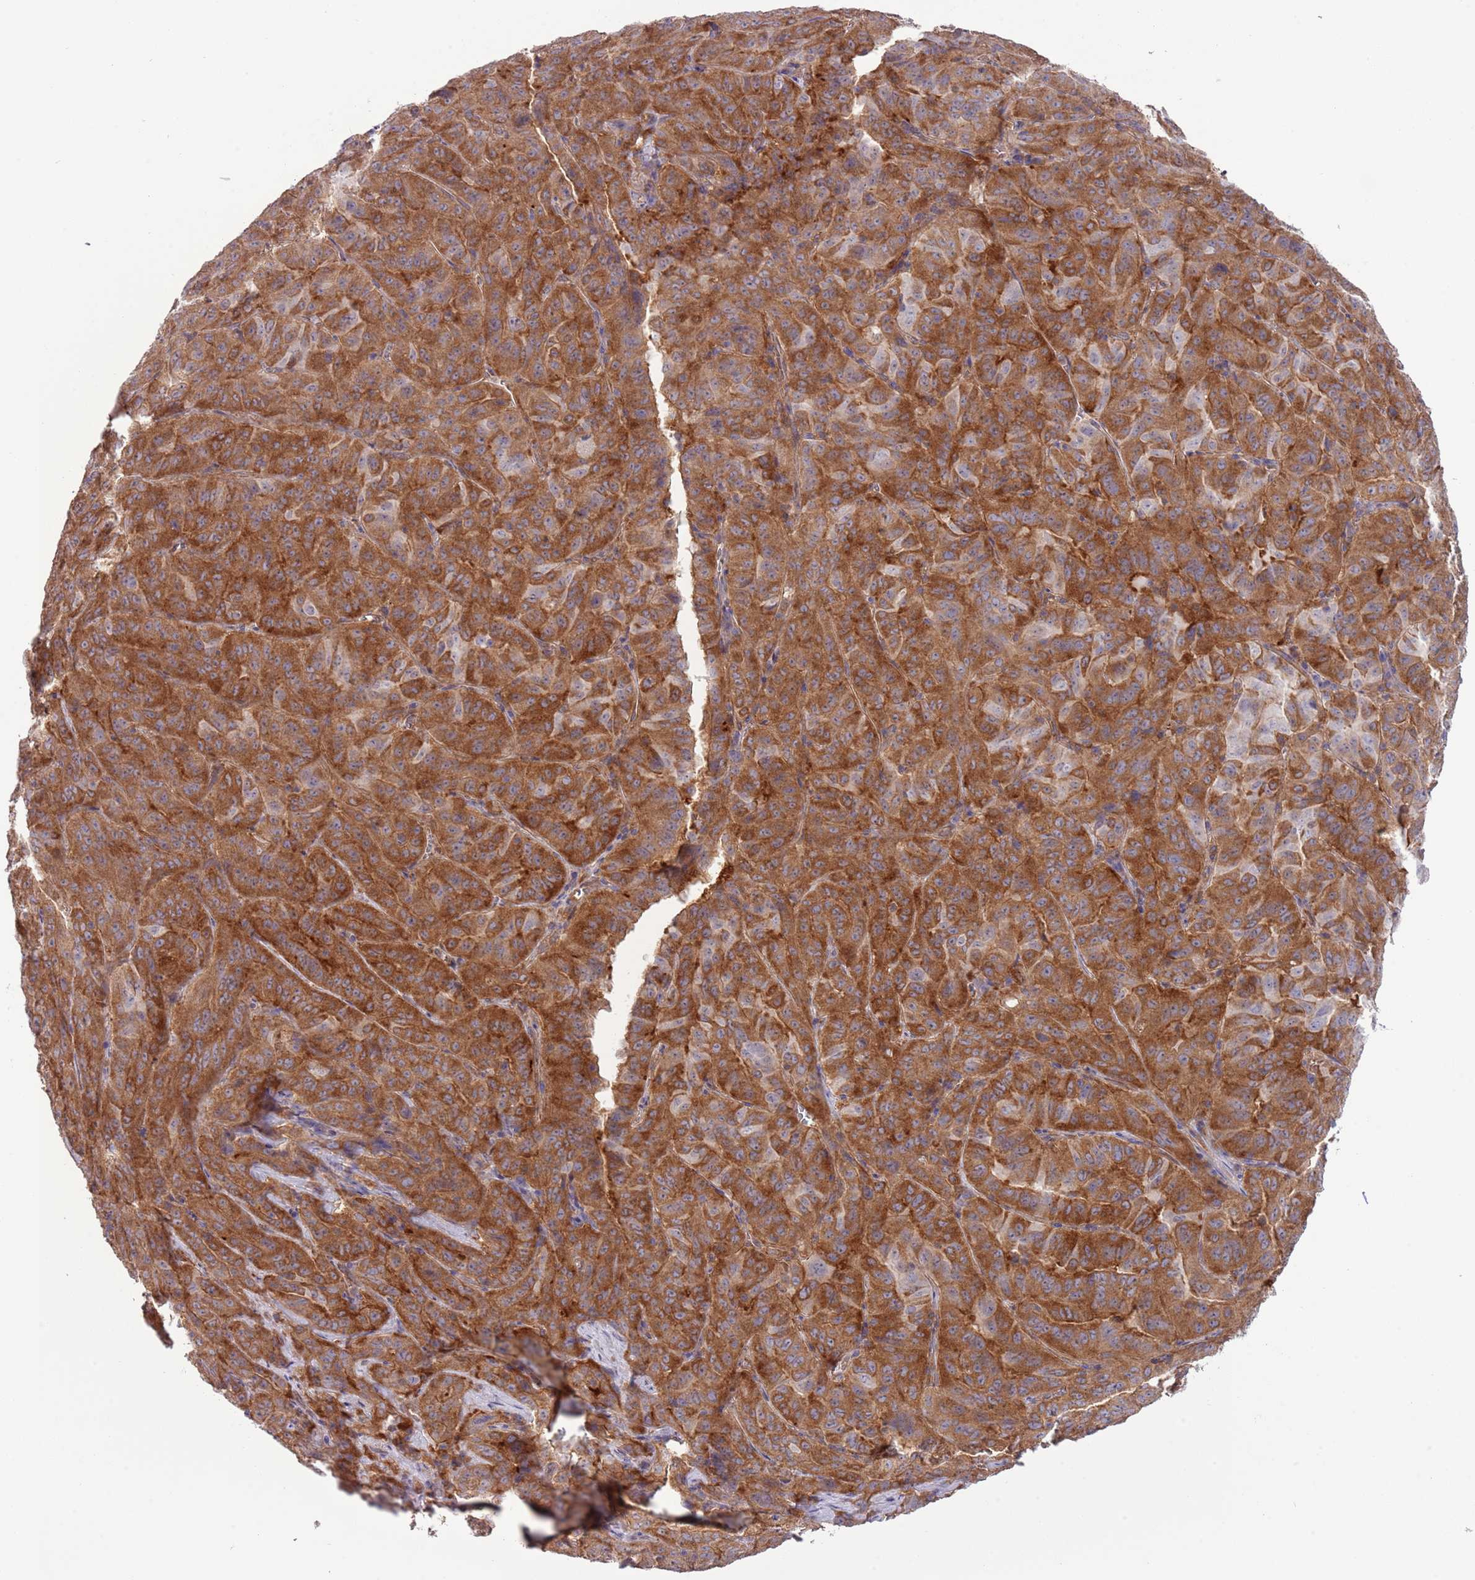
{"staining": {"intensity": "moderate", "quantity": ">75%", "location": "cytoplasmic/membranous"}, "tissue": "pancreatic cancer", "cell_type": "Tumor cells", "image_type": "cancer", "snomed": [{"axis": "morphology", "description": "Adenocarcinoma, NOS"}, {"axis": "topography", "description": "Pancreas"}], "caption": "Immunohistochemistry micrograph of human pancreatic cancer stained for a protein (brown), which shows medium levels of moderate cytoplasmic/membranous expression in approximately >75% of tumor cells.", "gene": "LPIN2", "patient": {"sex": "male", "age": 63}}